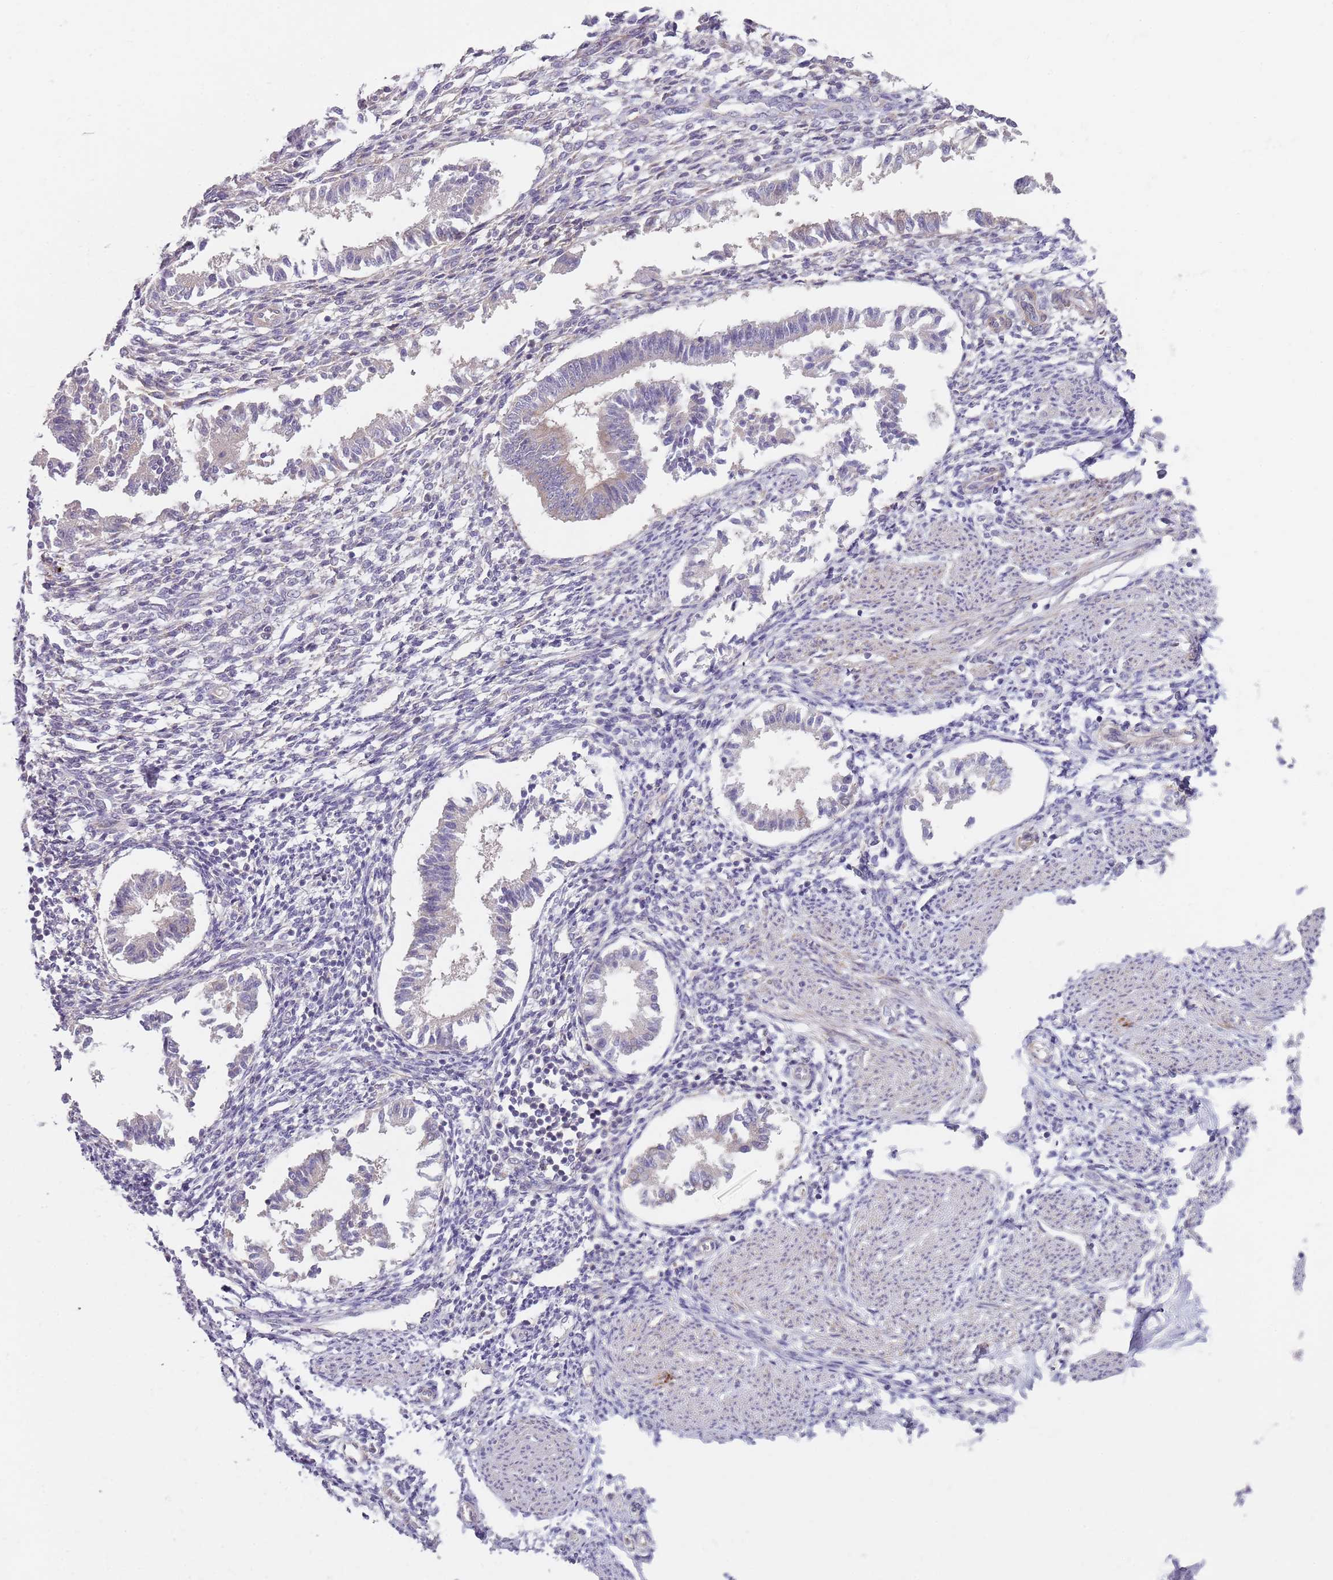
{"staining": {"intensity": "weak", "quantity": "<25%", "location": "cytoplasmic/membranous"}, "tissue": "endometrium", "cell_type": "Cells in endometrial stroma", "image_type": "normal", "snomed": [{"axis": "morphology", "description": "Normal tissue, NOS"}, {"axis": "topography", "description": "Uterus"}, {"axis": "topography", "description": "Endometrium"}], "caption": "DAB immunohistochemical staining of normal endometrium exhibits no significant positivity in cells in endometrial stroma.", "gene": "SLC26A6", "patient": {"sex": "female", "age": 48}}